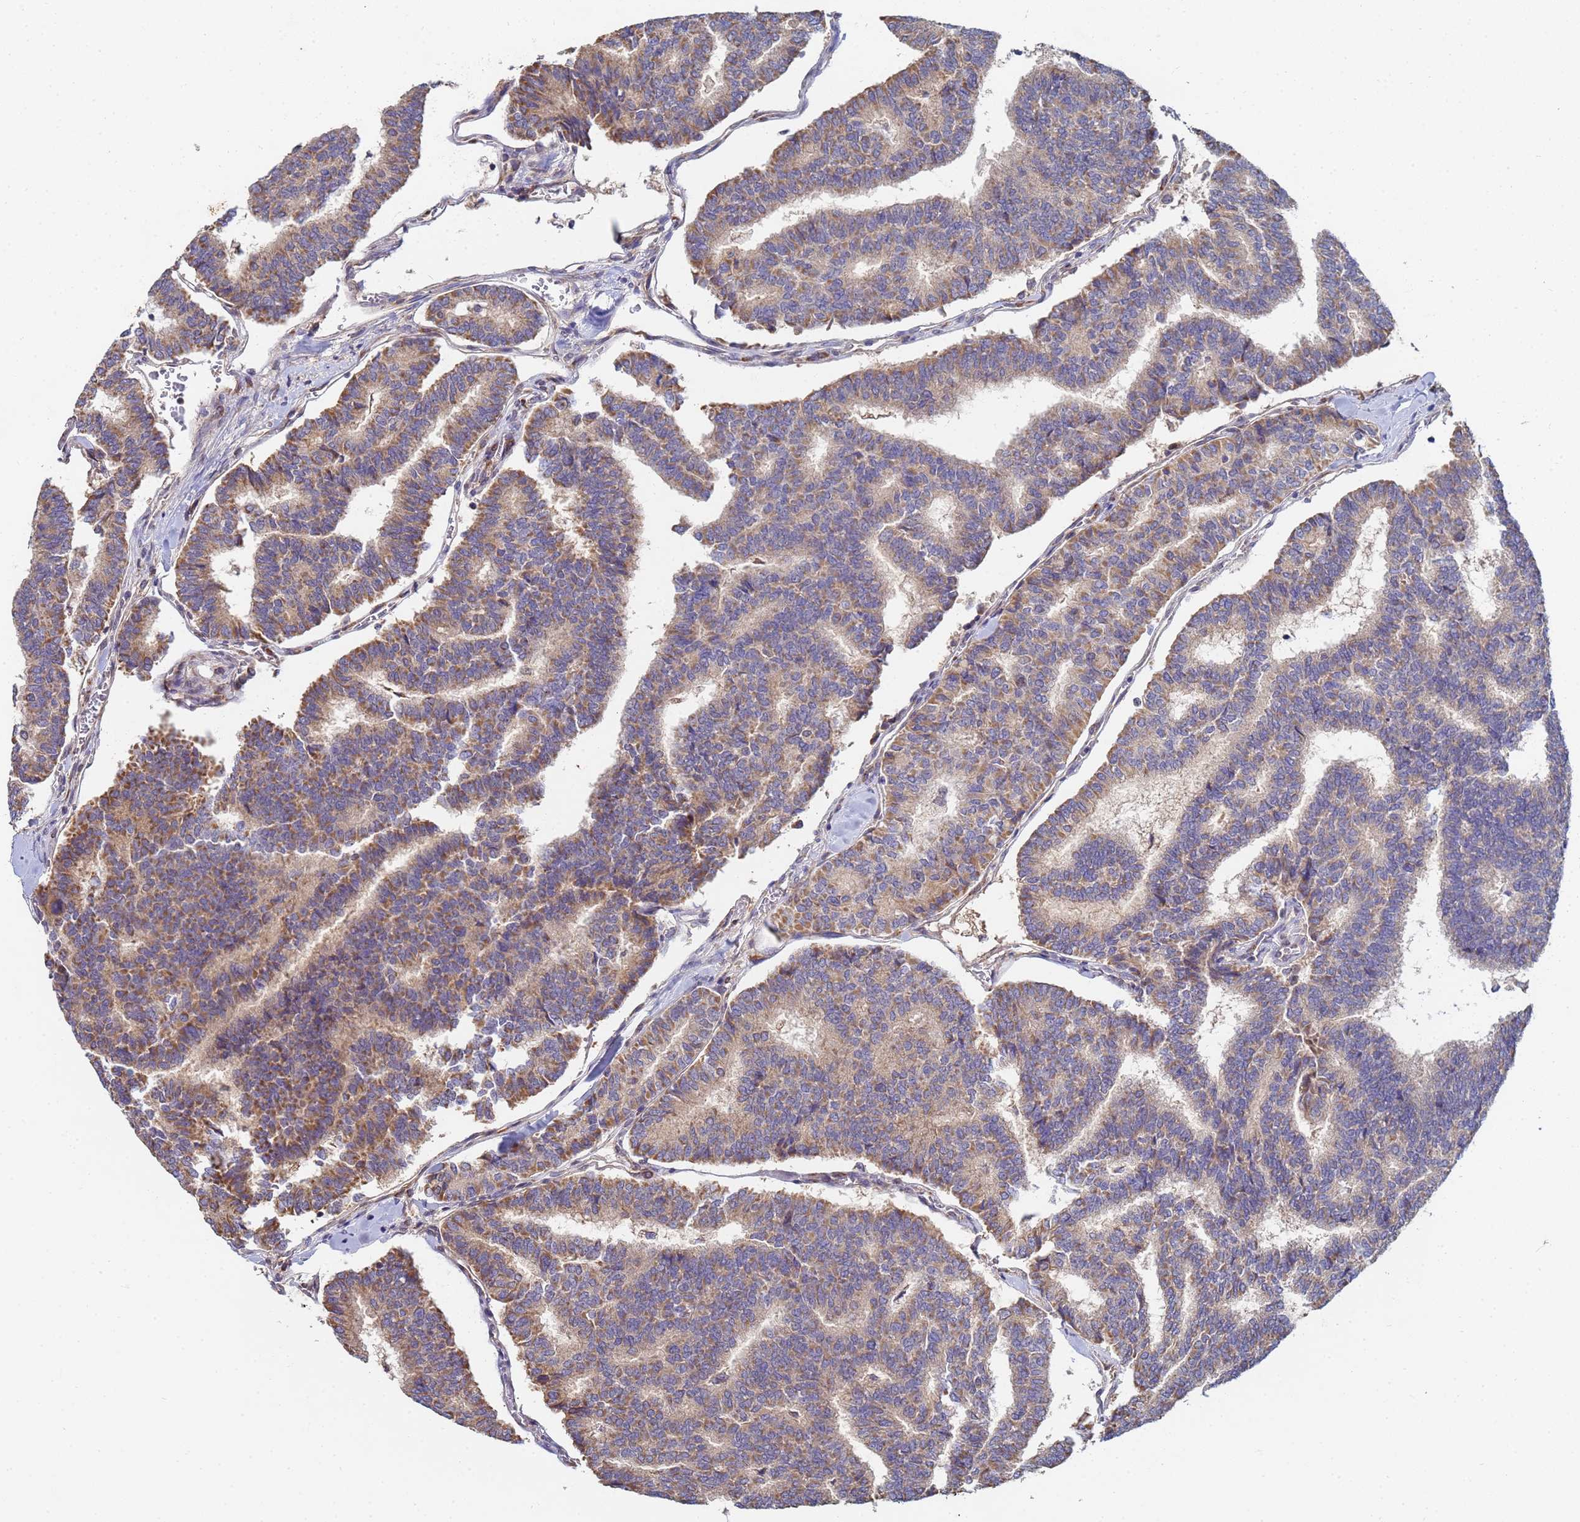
{"staining": {"intensity": "moderate", "quantity": "<25%", "location": "cytoplasmic/membranous"}, "tissue": "thyroid cancer", "cell_type": "Tumor cells", "image_type": "cancer", "snomed": [{"axis": "morphology", "description": "Papillary adenocarcinoma, NOS"}, {"axis": "topography", "description": "Thyroid gland"}], "caption": "There is low levels of moderate cytoplasmic/membranous positivity in tumor cells of thyroid papillary adenocarcinoma, as demonstrated by immunohistochemical staining (brown color).", "gene": "C5orf34", "patient": {"sex": "female", "age": 35}}